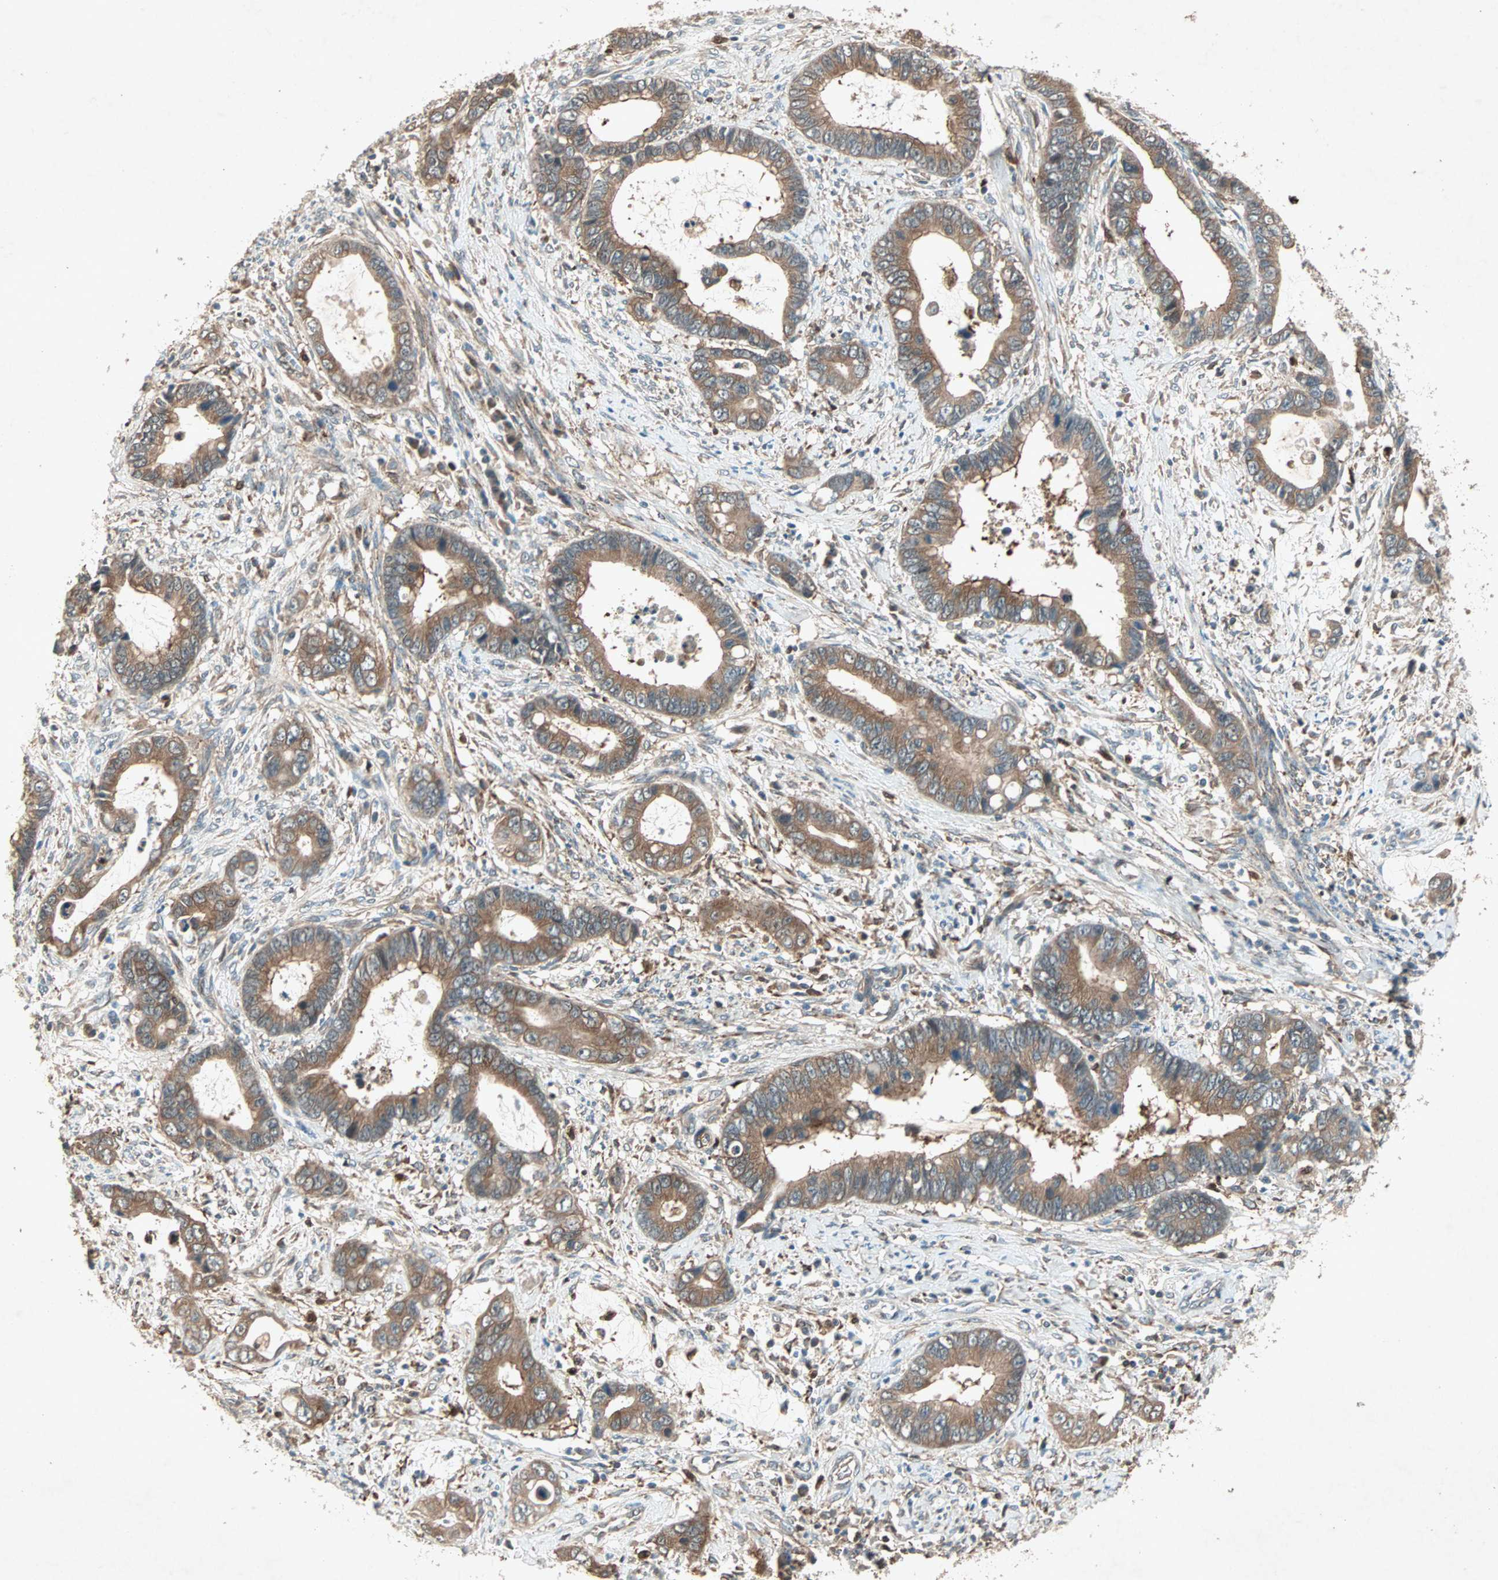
{"staining": {"intensity": "moderate", "quantity": ">75%", "location": "cytoplasmic/membranous"}, "tissue": "cervical cancer", "cell_type": "Tumor cells", "image_type": "cancer", "snomed": [{"axis": "morphology", "description": "Adenocarcinoma, NOS"}, {"axis": "topography", "description": "Cervix"}], "caption": "High-power microscopy captured an IHC micrograph of cervical adenocarcinoma, revealing moderate cytoplasmic/membranous staining in about >75% of tumor cells.", "gene": "SDSL", "patient": {"sex": "female", "age": 44}}